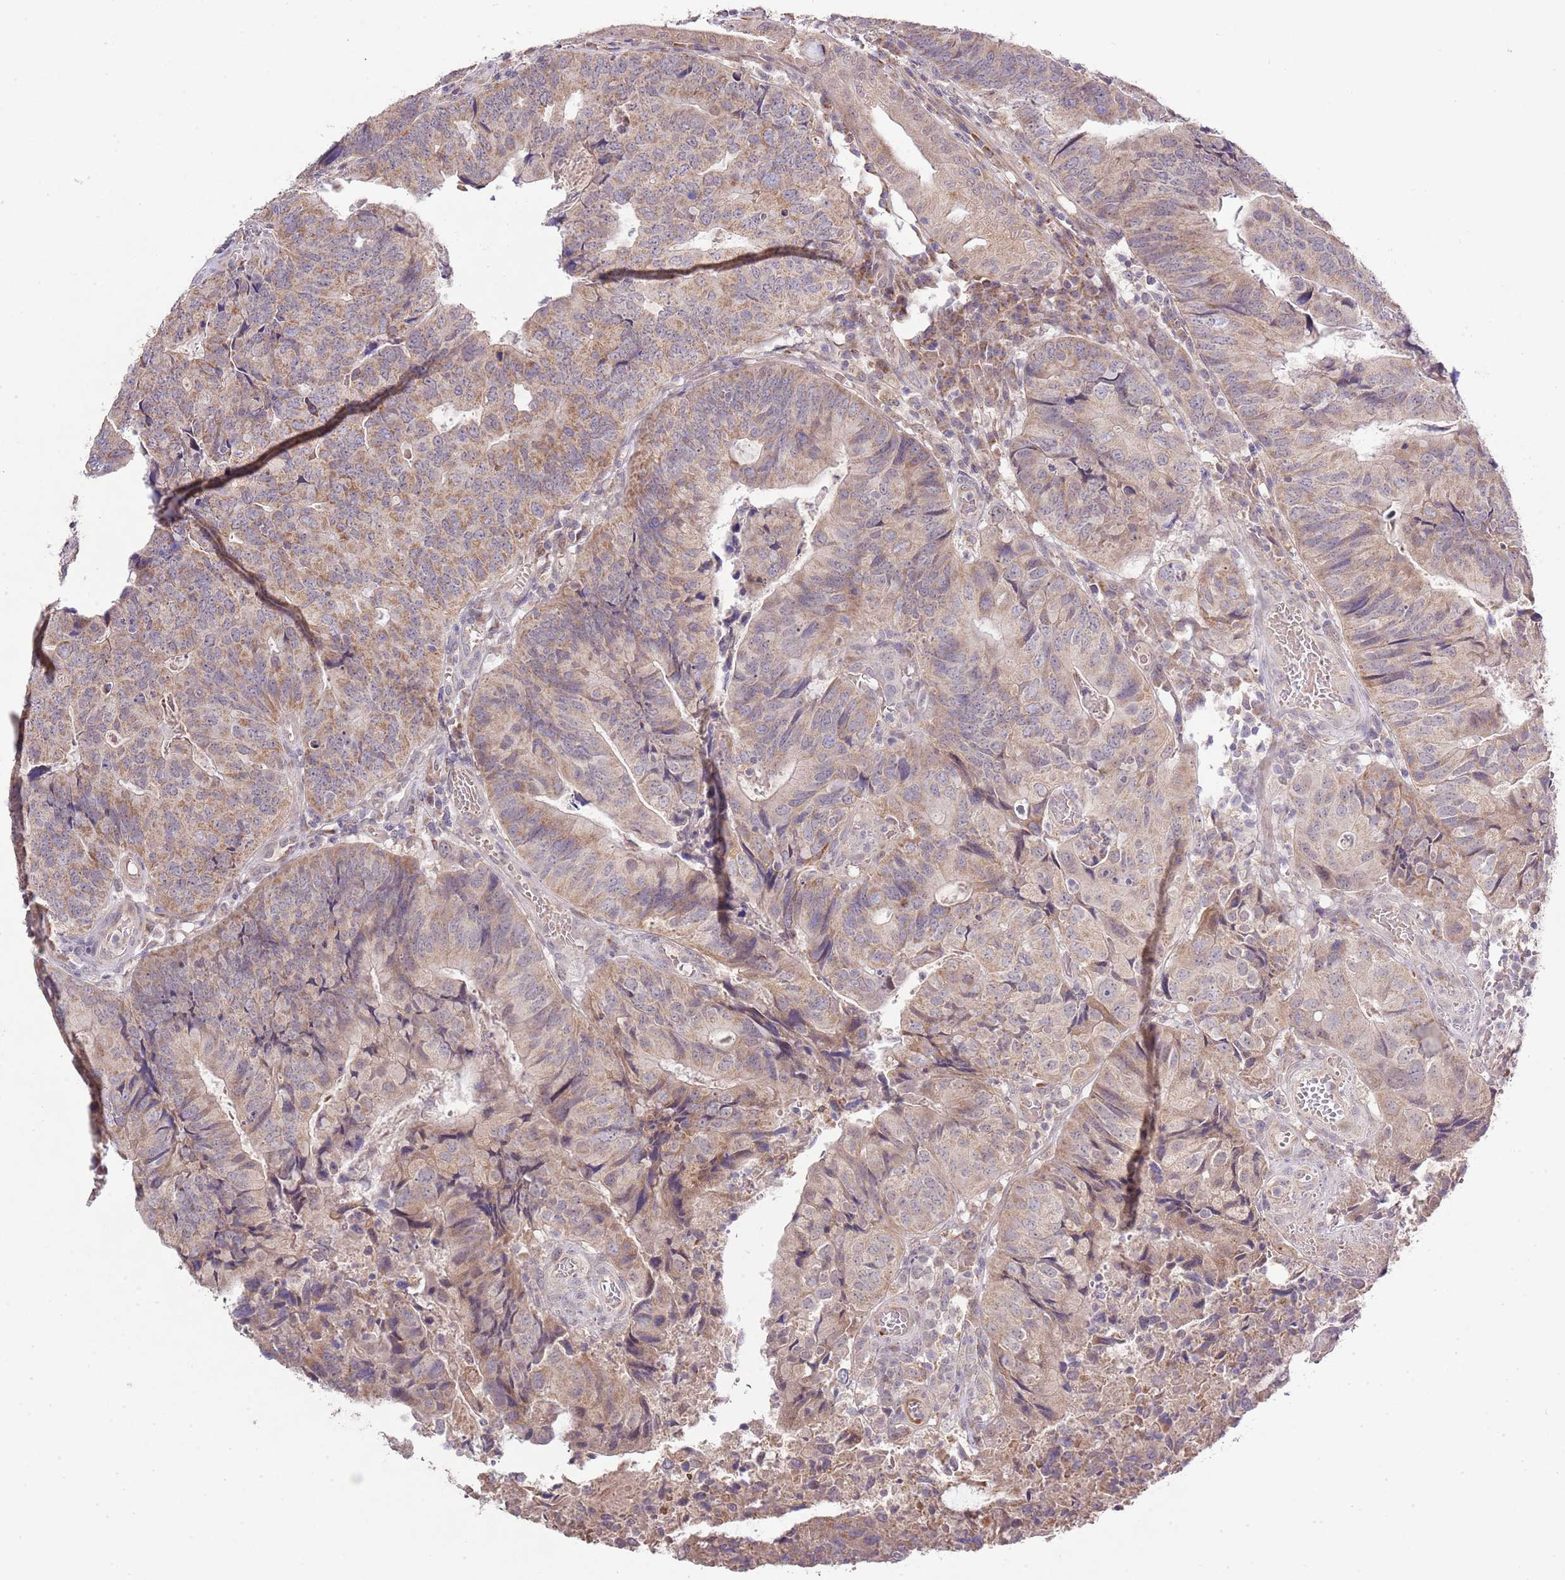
{"staining": {"intensity": "moderate", "quantity": "25%-75%", "location": "cytoplasmic/membranous"}, "tissue": "colorectal cancer", "cell_type": "Tumor cells", "image_type": "cancer", "snomed": [{"axis": "morphology", "description": "Adenocarcinoma, NOS"}, {"axis": "topography", "description": "Colon"}], "caption": "Colorectal adenocarcinoma stained with DAB (3,3'-diaminobenzidine) IHC displays medium levels of moderate cytoplasmic/membranous staining in approximately 25%-75% of tumor cells. (Stains: DAB (3,3'-diaminobenzidine) in brown, nuclei in blue, Microscopy: brightfield microscopy at high magnification).", "gene": "IVD", "patient": {"sex": "female", "age": 67}}